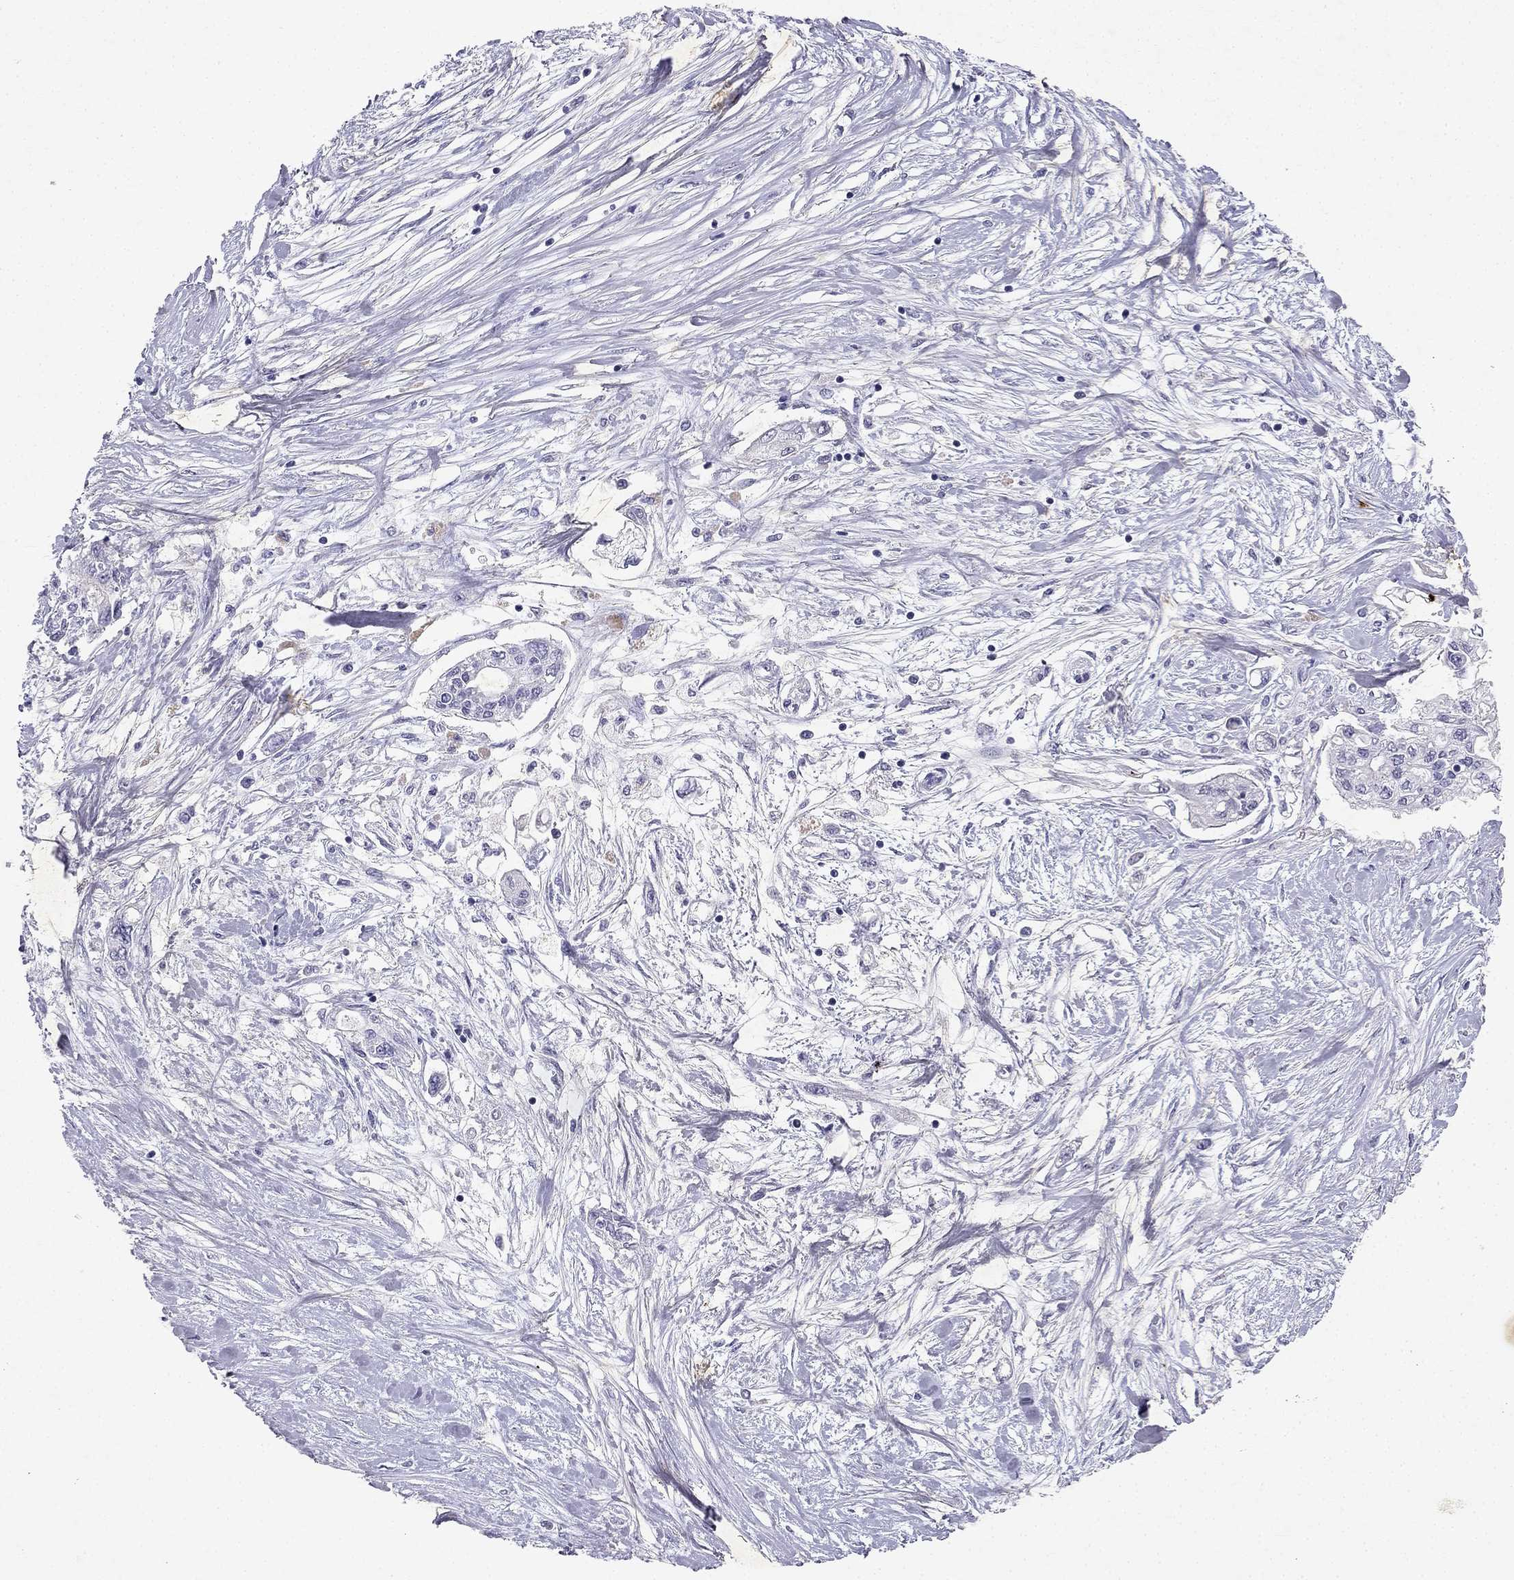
{"staining": {"intensity": "negative", "quantity": "none", "location": "none"}, "tissue": "pancreatic cancer", "cell_type": "Tumor cells", "image_type": "cancer", "snomed": [{"axis": "morphology", "description": "Adenocarcinoma, NOS"}, {"axis": "topography", "description": "Pancreas"}], "caption": "A high-resolution image shows immunohistochemistry (IHC) staining of pancreatic cancer, which displays no significant positivity in tumor cells.", "gene": "SLC6A4", "patient": {"sex": "female", "age": 77}}